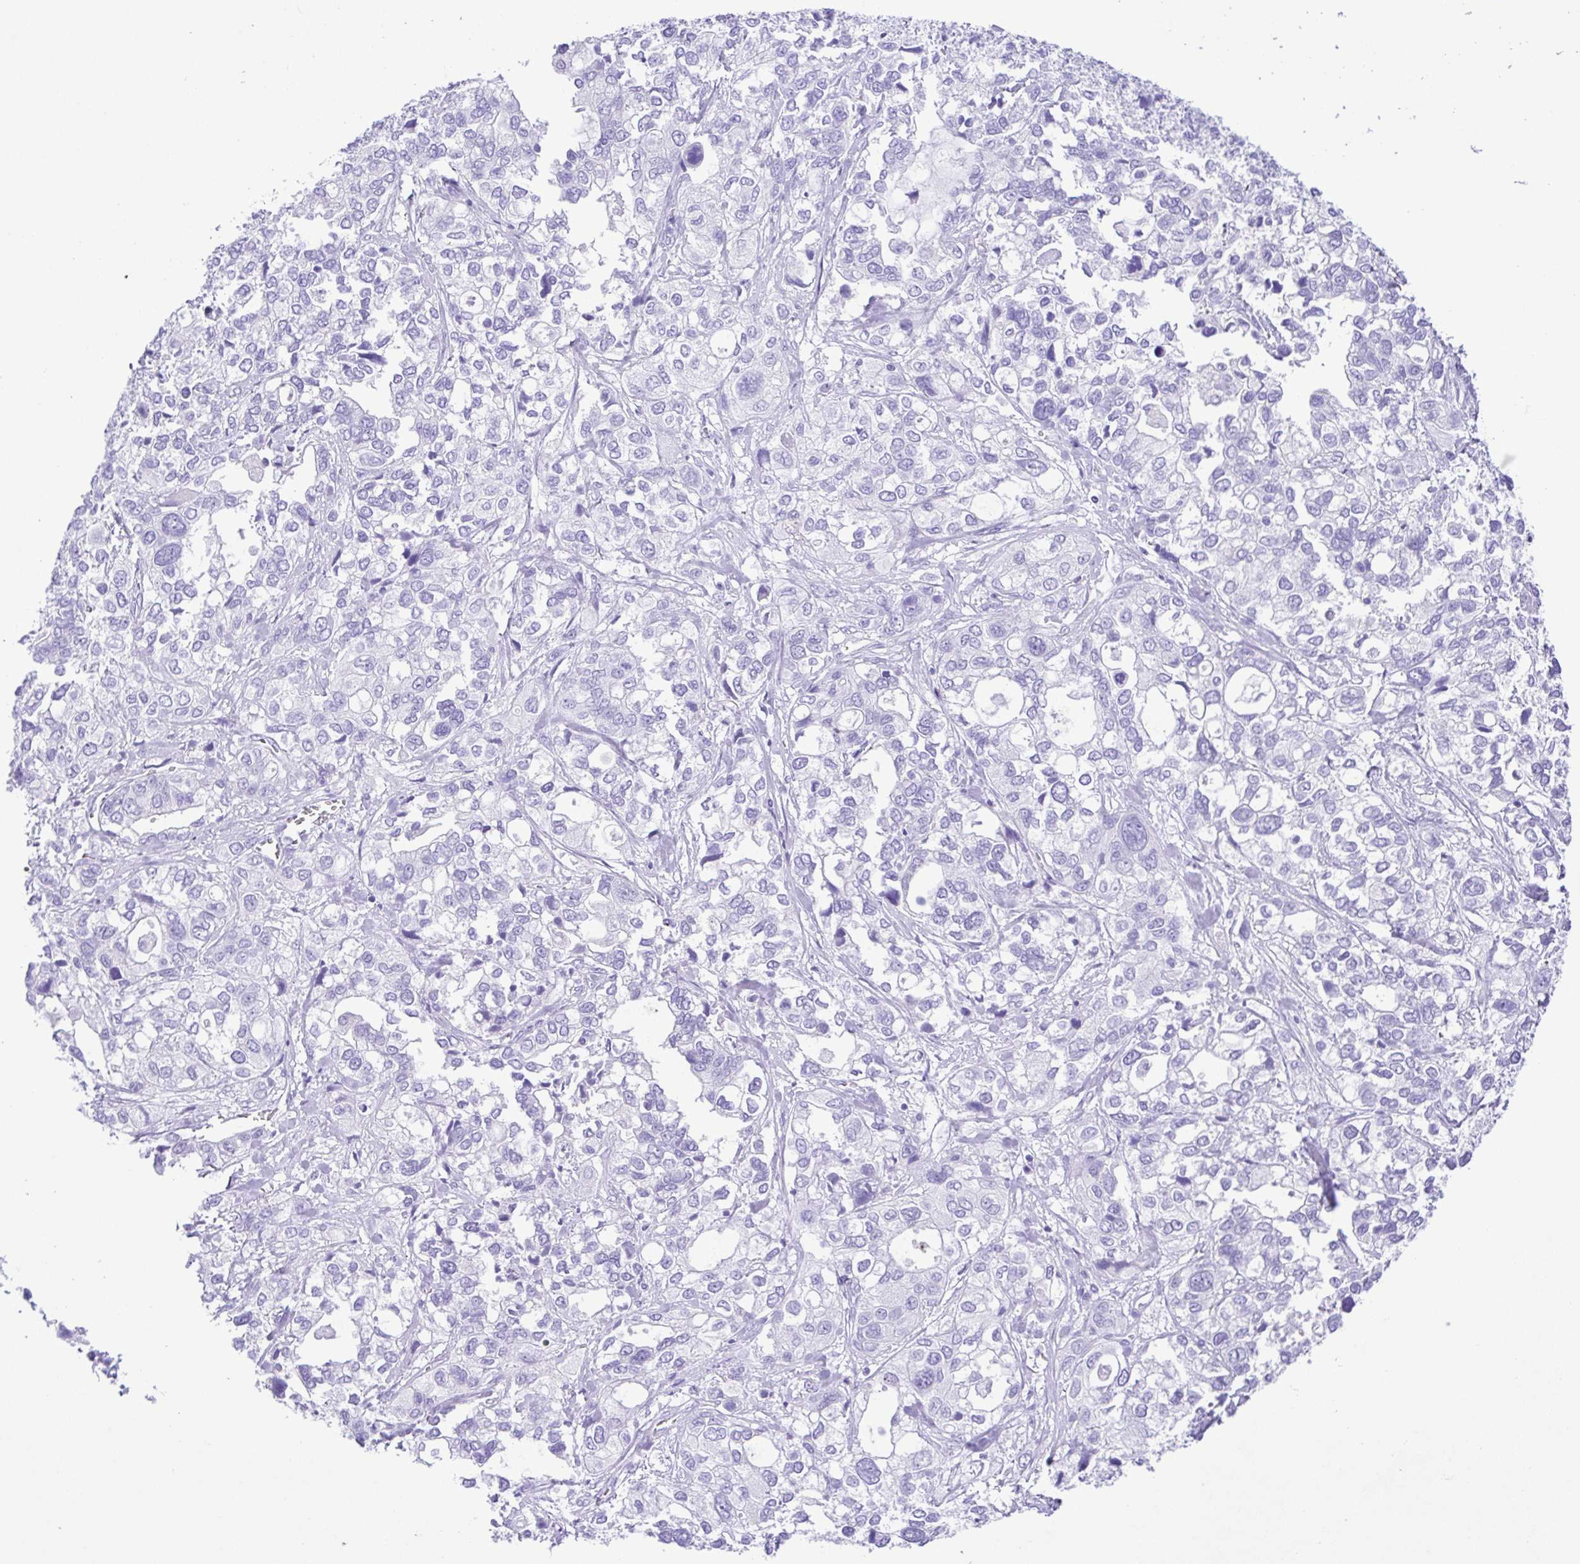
{"staining": {"intensity": "negative", "quantity": "none", "location": "none"}, "tissue": "stomach cancer", "cell_type": "Tumor cells", "image_type": "cancer", "snomed": [{"axis": "morphology", "description": "Adenocarcinoma, NOS"}, {"axis": "topography", "description": "Stomach, upper"}], "caption": "The histopathology image shows no staining of tumor cells in stomach adenocarcinoma.", "gene": "OVGP1", "patient": {"sex": "female", "age": 81}}